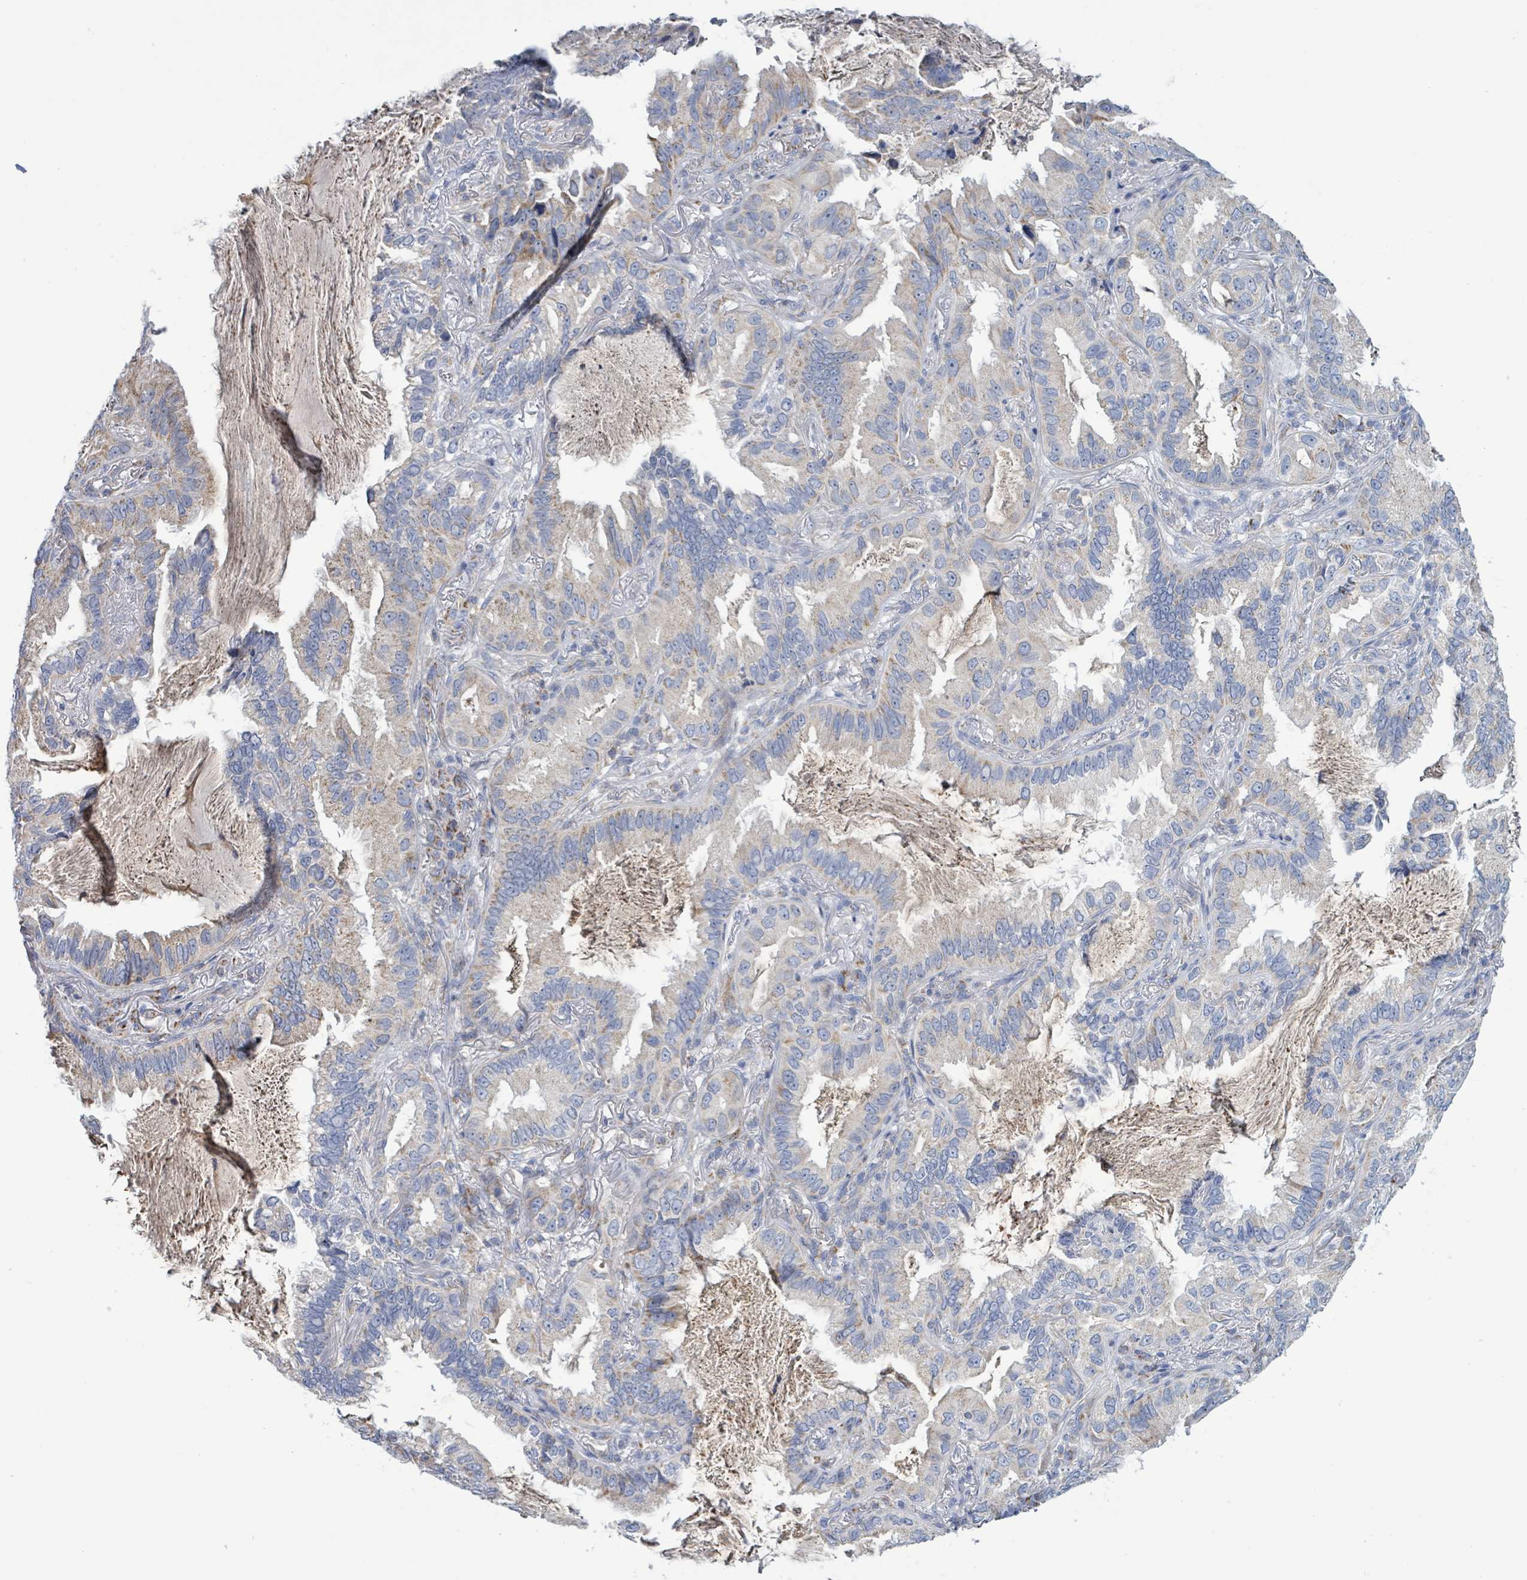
{"staining": {"intensity": "negative", "quantity": "none", "location": "none"}, "tissue": "lung cancer", "cell_type": "Tumor cells", "image_type": "cancer", "snomed": [{"axis": "morphology", "description": "Adenocarcinoma, NOS"}, {"axis": "topography", "description": "Lung"}], "caption": "Image shows no significant protein expression in tumor cells of adenocarcinoma (lung).", "gene": "AKR1C4", "patient": {"sex": "female", "age": 69}}